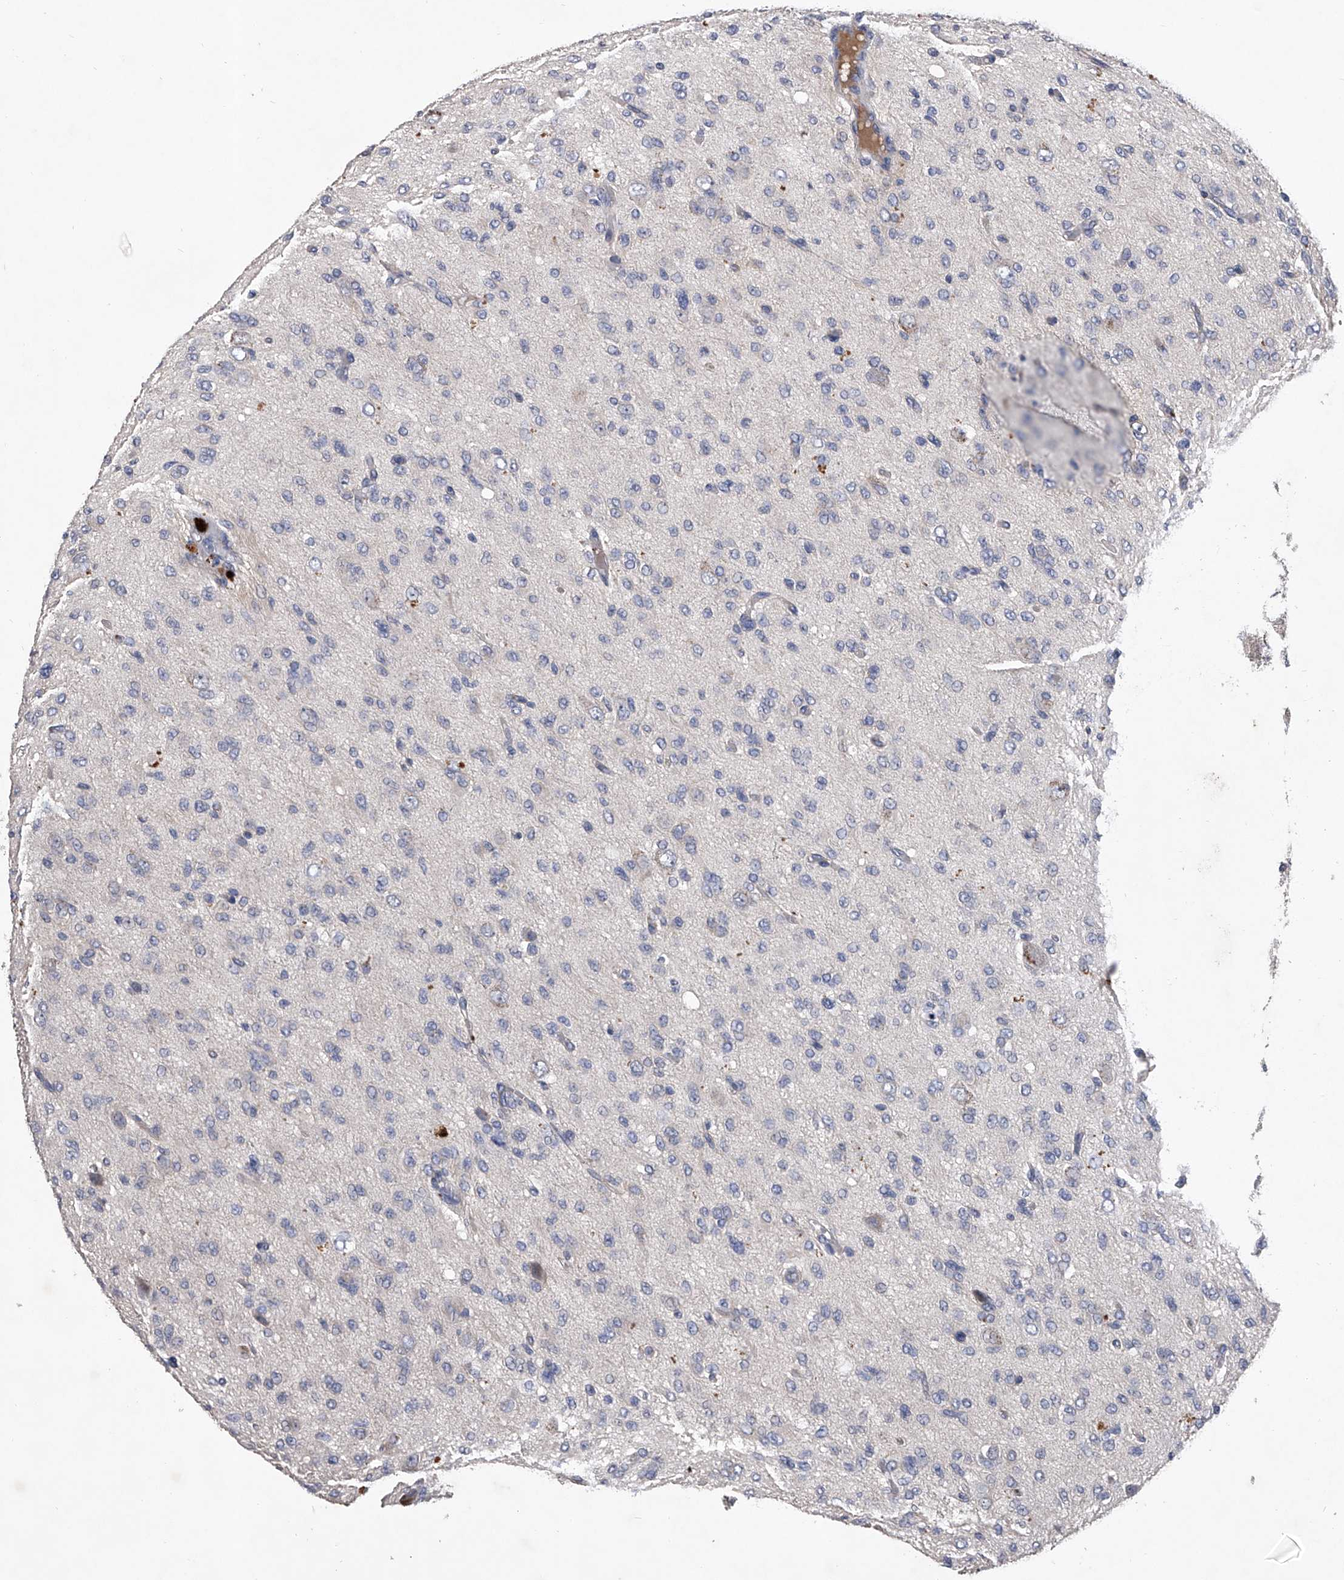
{"staining": {"intensity": "negative", "quantity": "none", "location": "none"}, "tissue": "glioma", "cell_type": "Tumor cells", "image_type": "cancer", "snomed": [{"axis": "morphology", "description": "Glioma, malignant, High grade"}, {"axis": "topography", "description": "Brain"}], "caption": "There is no significant staining in tumor cells of glioma.", "gene": "C5", "patient": {"sex": "female", "age": 59}}